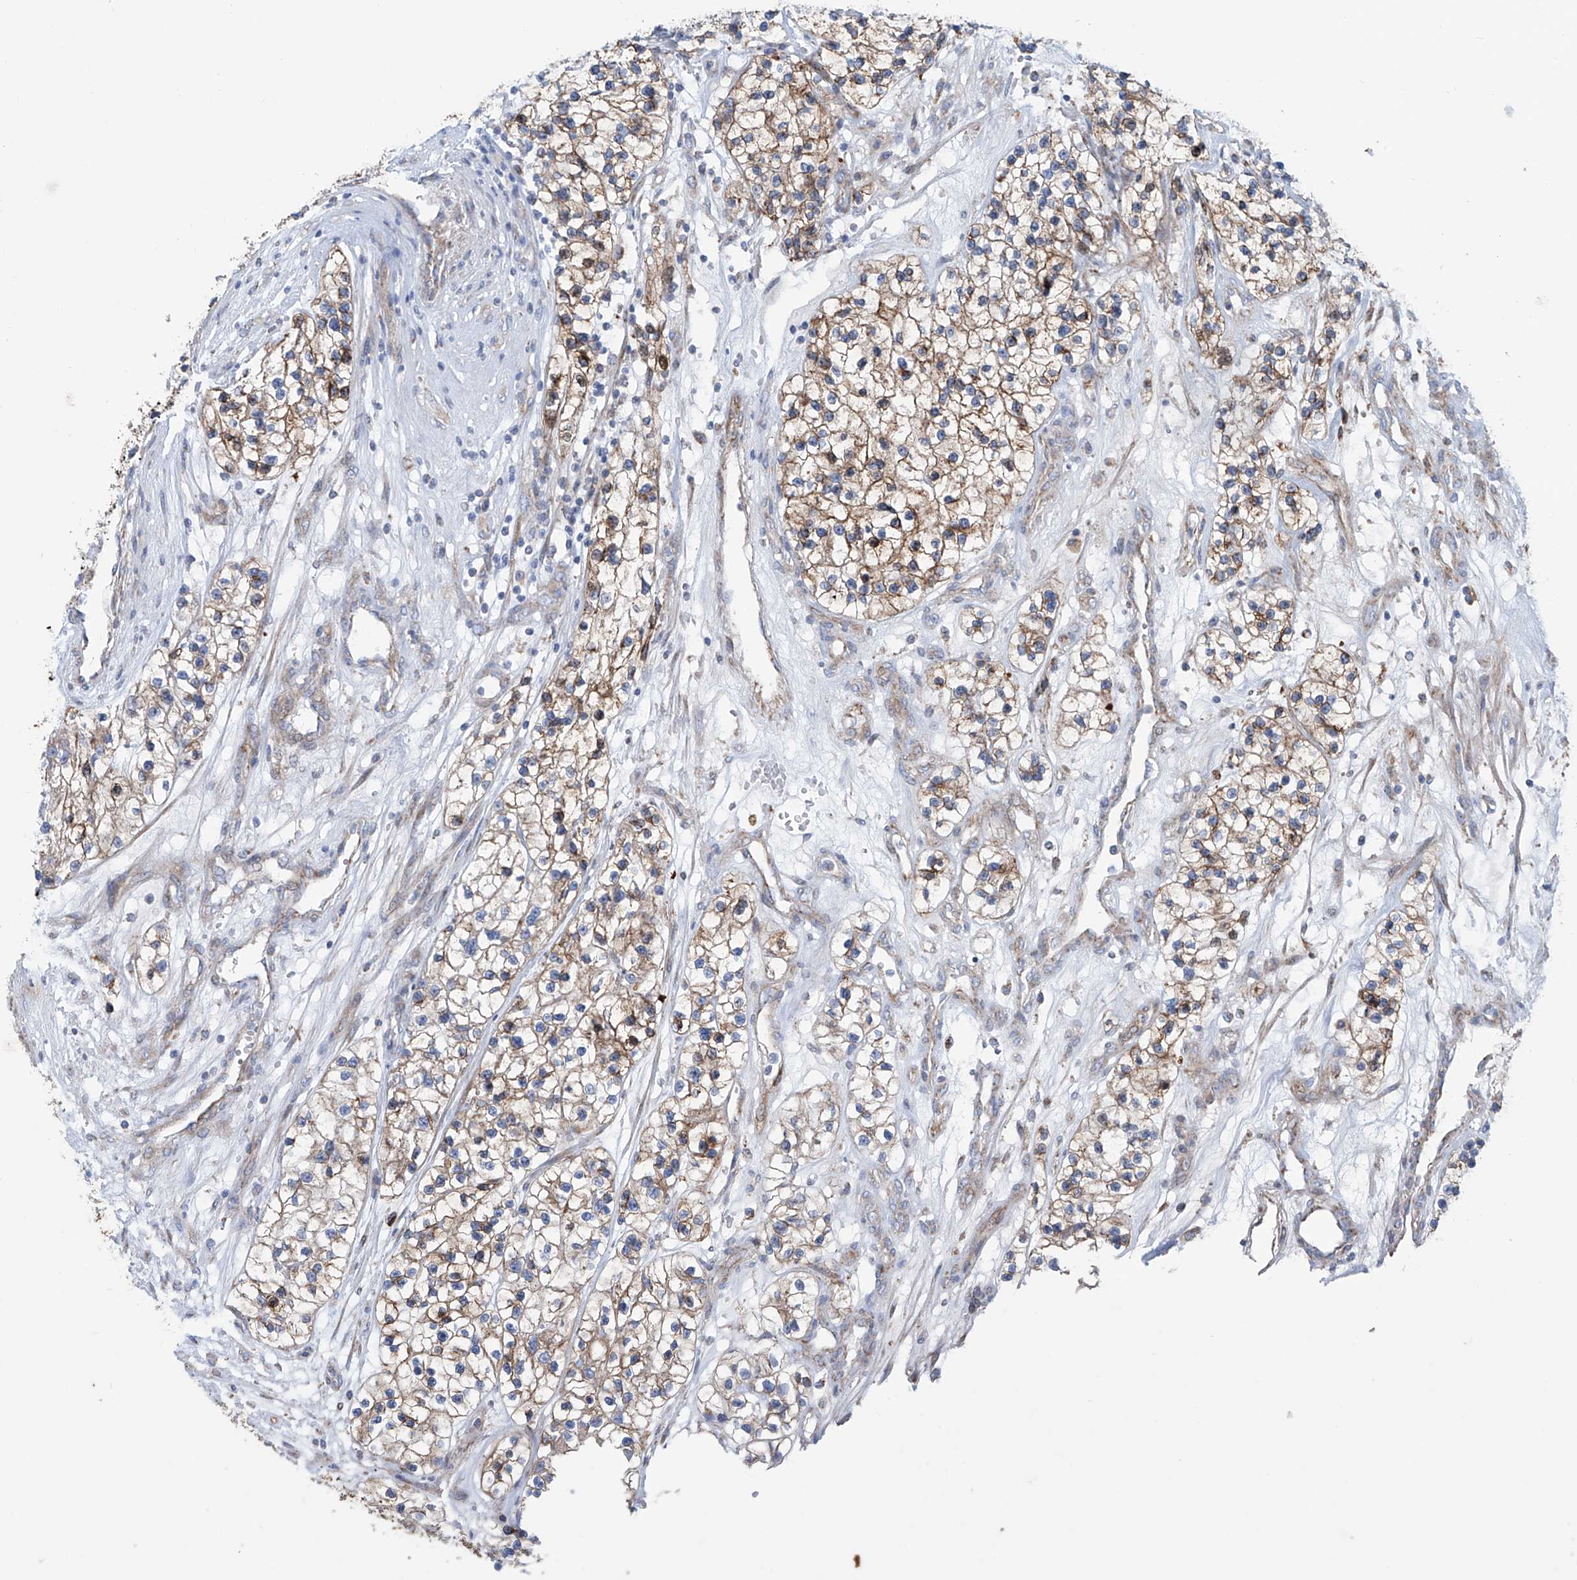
{"staining": {"intensity": "moderate", "quantity": ">75%", "location": "cytoplasmic/membranous"}, "tissue": "renal cancer", "cell_type": "Tumor cells", "image_type": "cancer", "snomed": [{"axis": "morphology", "description": "Adenocarcinoma, NOS"}, {"axis": "topography", "description": "Kidney"}], "caption": "This histopathology image demonstrates IHC staining of human renal cancer (adenocarcinoma), with medium moderate cytoplasmic/membranous expression in about >75% of tumor cells.", "gene": "ALDH6A1", "patient": {"sex": "female", "age": 57}}